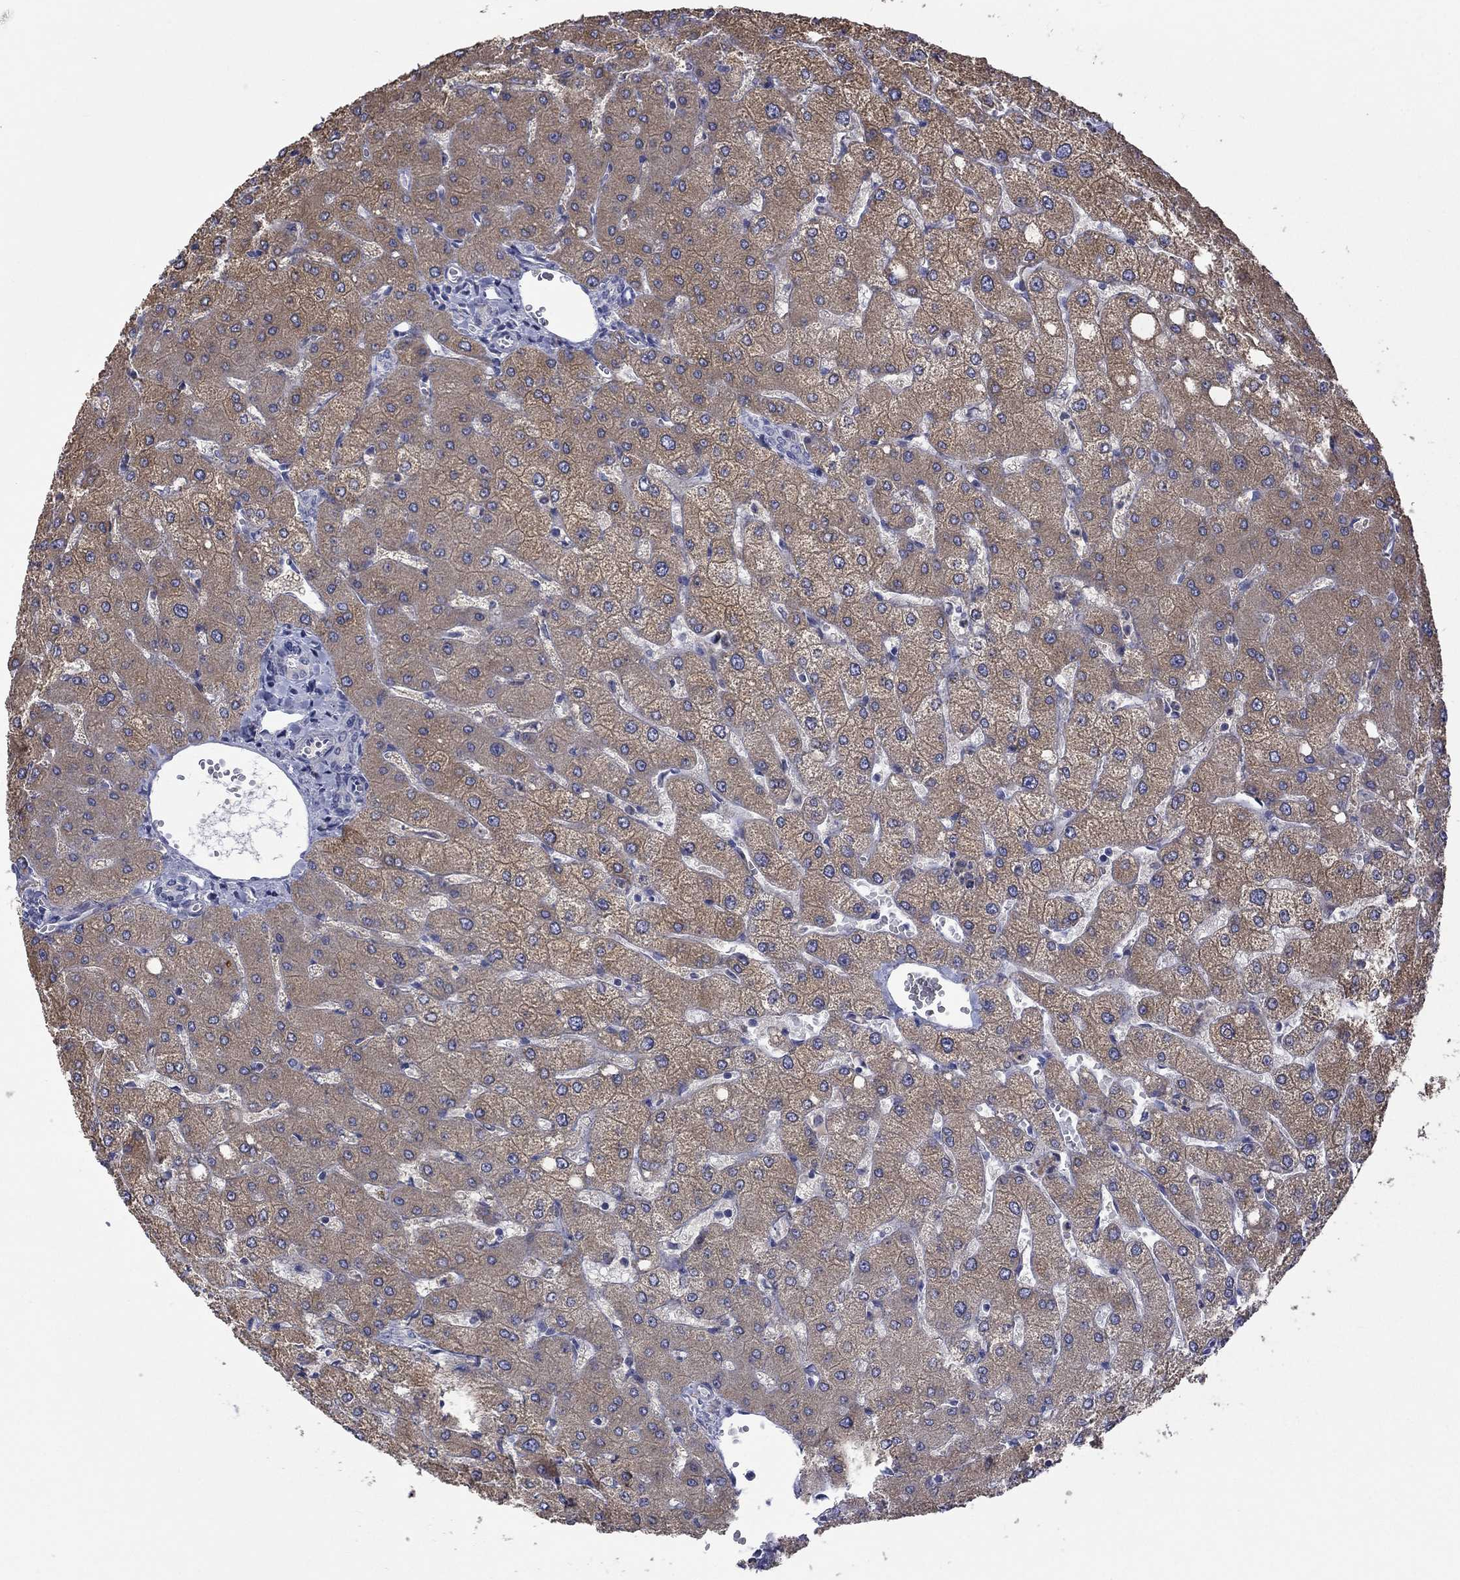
{"staining": {"intensity": "negative", "quantity": "none", "location": "none"}, "tissue": "liver", "cell_type": "Cholangiocytes", "image_type": "normal", "snomed": [{"axis": "morphology", "description": "Normal tissue, NOS"}, {"axis": "topography", "description": "Liver"}], "caption": "Immunohistochemistry image of benign liver stained for a protein (brown), which shows no expression in cholangiocytes.", "gene": "CAMKK2", "patient": {"sex": "female", "age": 54}}